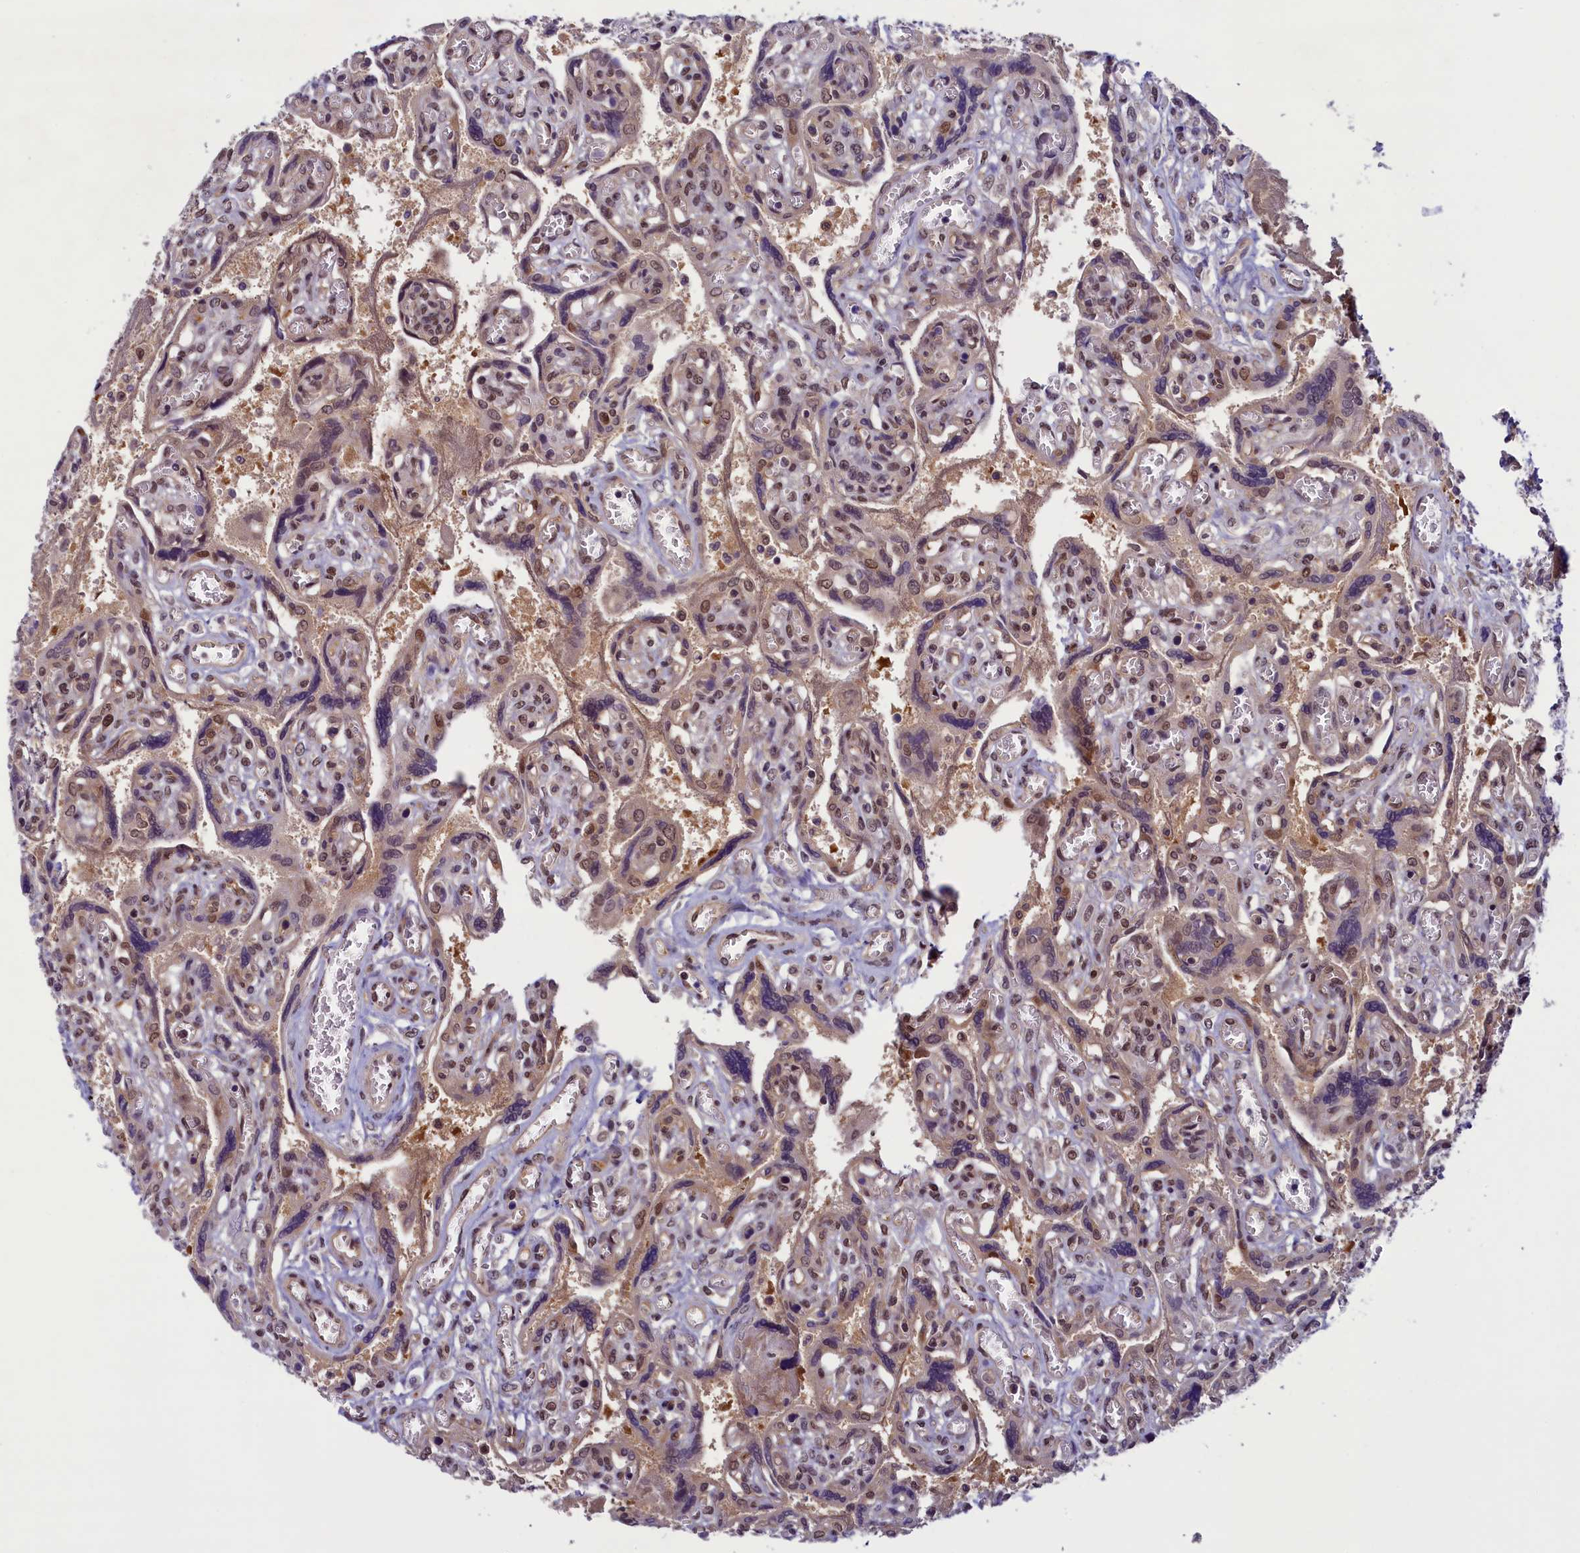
{"staining": {"intensity": "moderate", "quantity": "25%-75%", "location": "cytoplasmic/membranous,nuclear"}, "tissue": "placenta", "cell_type": "Trophoblastic cells", "image_type": "normal", "snomed": [{"axis": "morphology", "description": "Normal tissue, NOS"}, {"axis": "topography", "description": "Placenta"}], "caption": "Trophoblastic cells reveal medium levels of moderate cytoplasmic/membranous,nuclear expression in about 25%-75% of cells in unremarkable placenta.", "gene": "SLC7A6OS", "patient": {"sex": "female", "age": 39}}